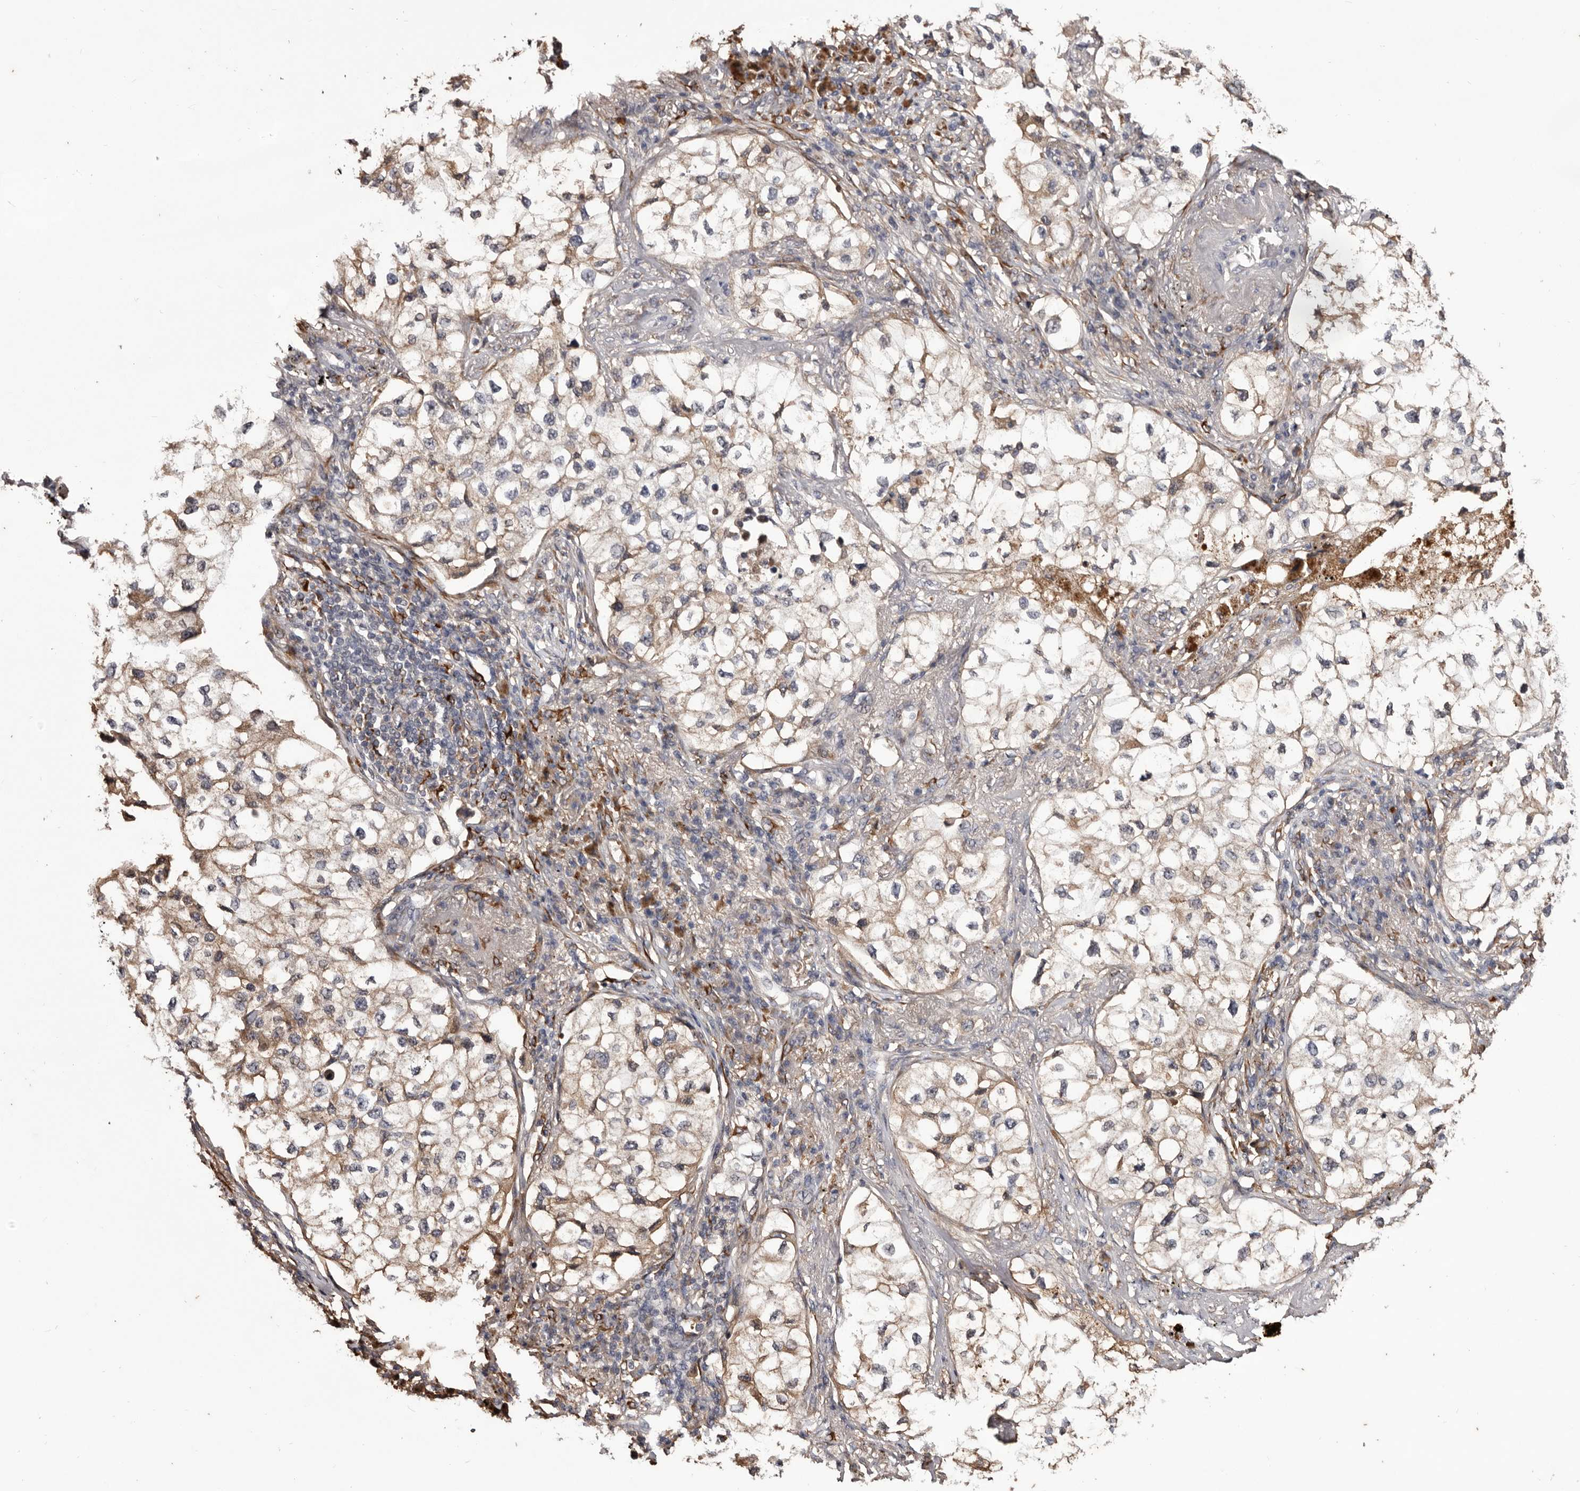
{"staining": {"intensity": "weak", "quantity": ">75%", "location": "cytoplasmic/membranous"}, "tissue": "lung cancer", "cell_type": "Tumor cells", "image_type": "cancer", "snomed": [{"axis": "morphology", "description": "Adenocarcinoma, NOS"}, {"axis": "topography", "description": "Lung"}], "caption": "The micrograph shows staining of lung adenocarcinoma, revealing weak cytoplasmic/membranous protein staining (brown color) within tumor cells.", "gene": "CYP1B1", "patient": {"sex": "male", "age": 63}}